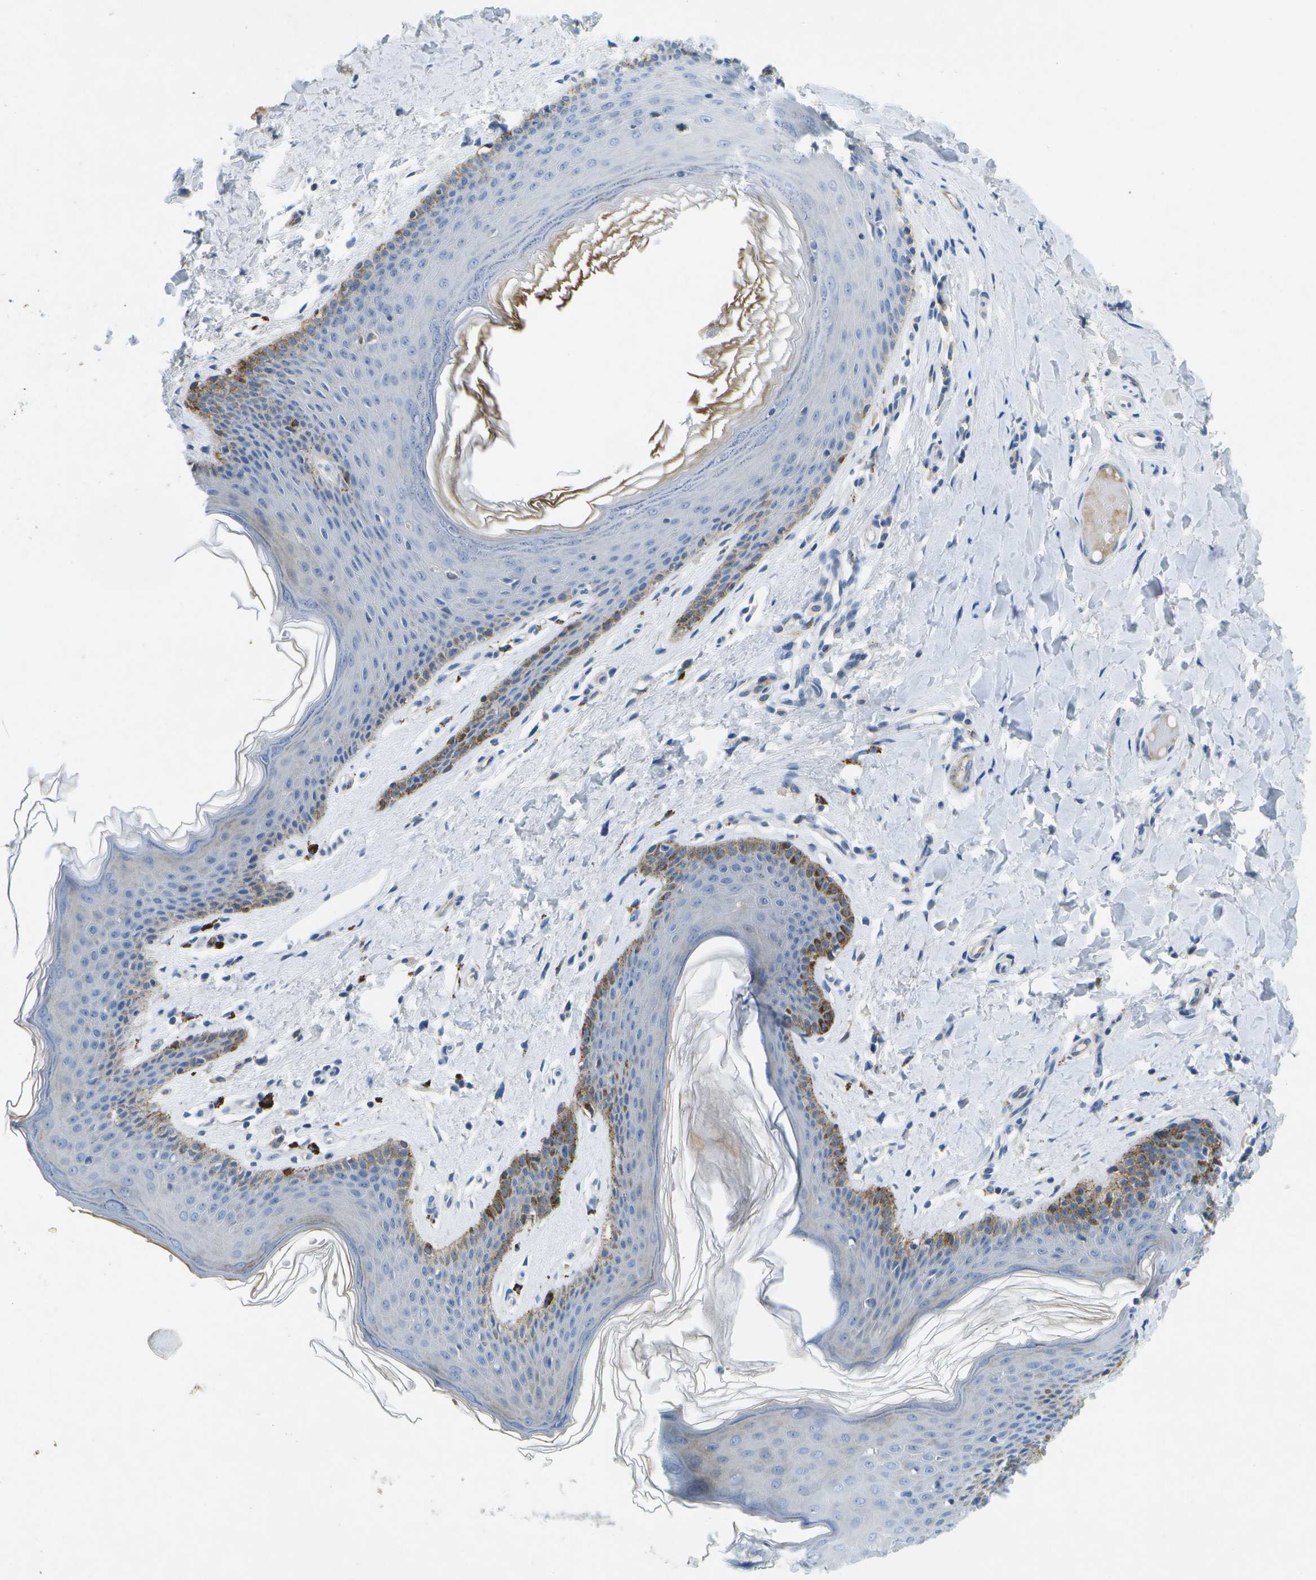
{"staining": {"intensity": "moderate", "quantity": "<25%", "location": "cytoplasmic/membranous"}, "tissue": "skin", "cell_type": "Epidermal cells", "image_type": "normal", "snomed": [{"axis": "morphology", "description": "Normal tissue, NOS"}, {"axis": "topography", "description": "Vulva"}], "caption": "Immunohistochemical staining of benign skin displays low levels of moderate cytoplasmic/membranous staining in about <25% of epidermal cells. (Brightfield microscopy of DAB IHC at high magnification).", "gene": "LIPG", "patient": {"sex": "female", "age": 66}}